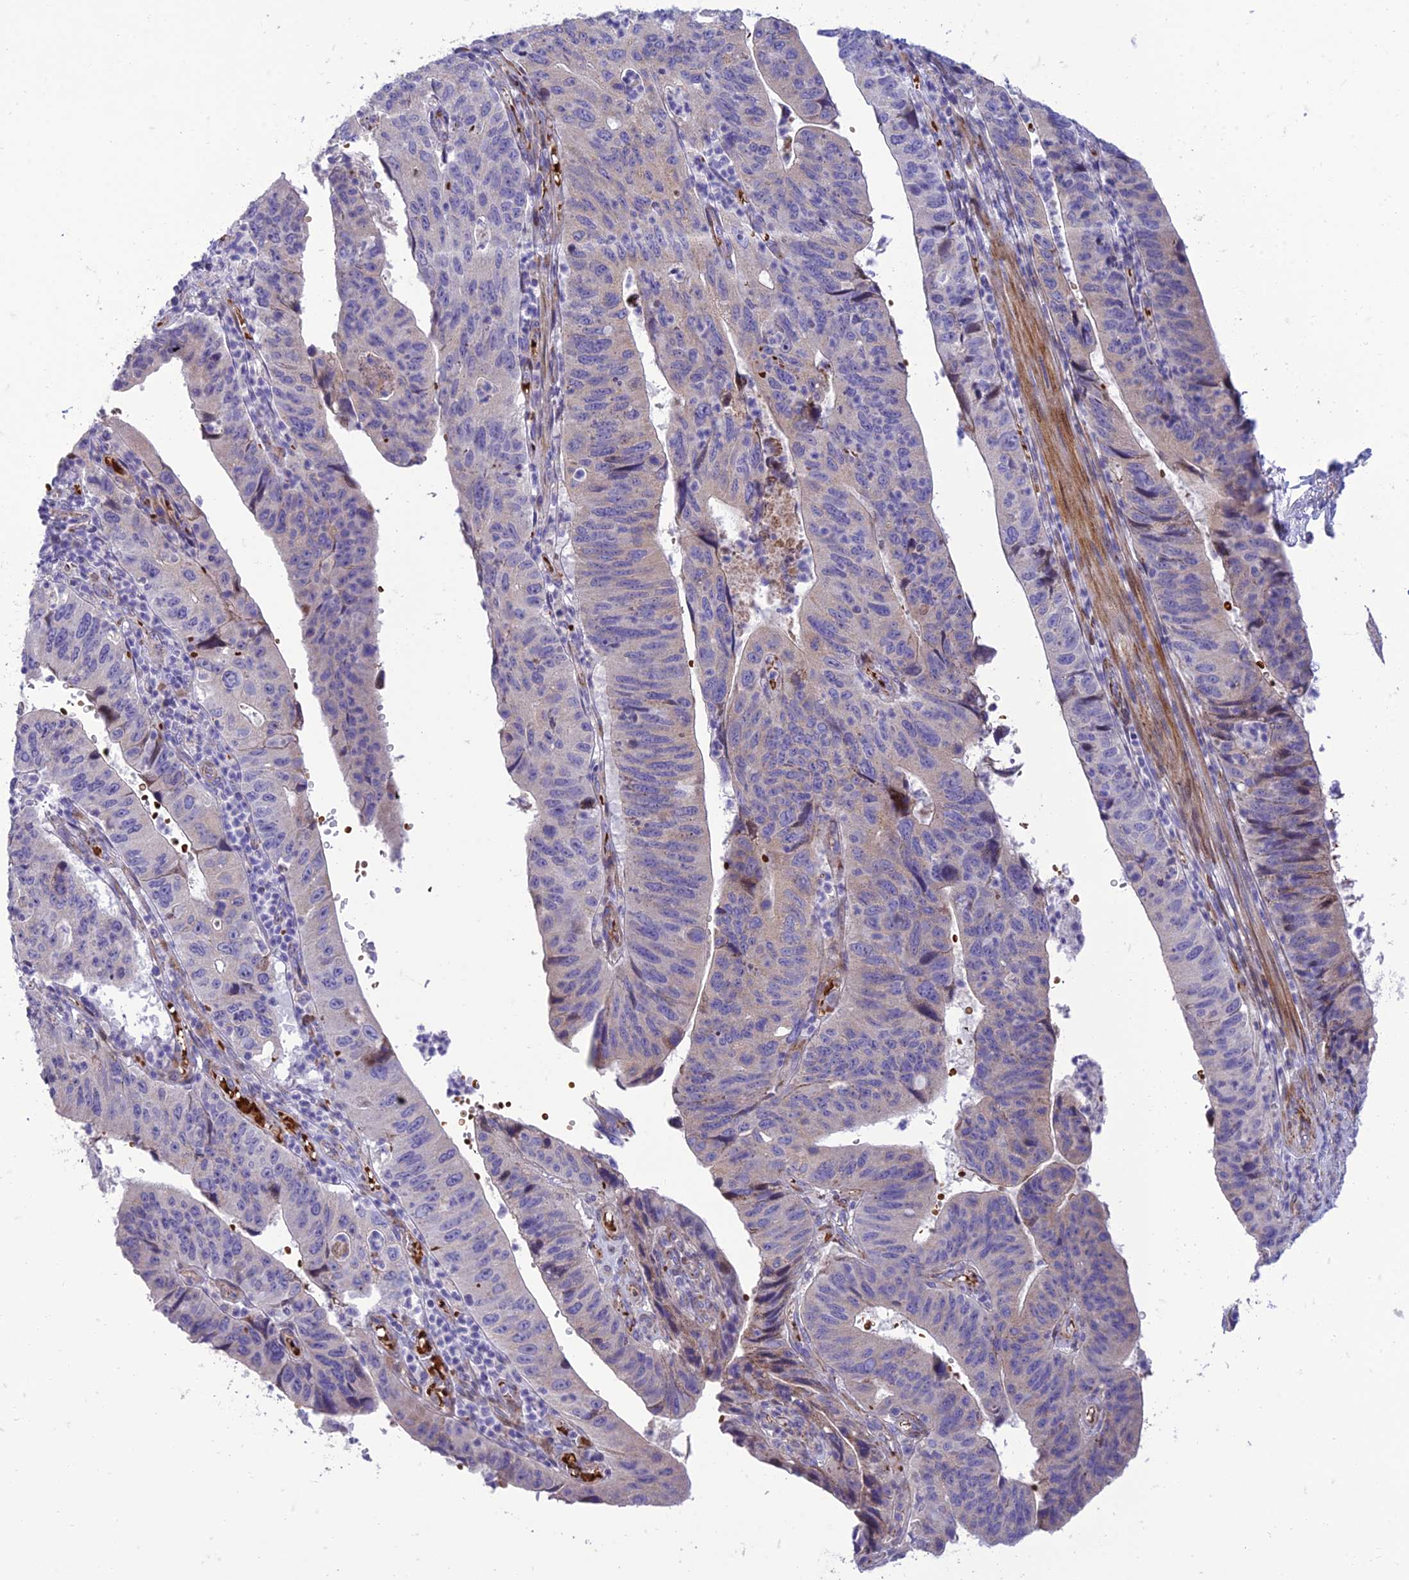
{"staining": {"intensity": "negative", "quantity": "none", "location": "none"}, "tissue": "stomach cancer", "cell_type": "Tumor cells", "image_type": "cancer", "snomed": [{"axis": "morphology", "description": "Adenocarcinoma, NOS"}, {"axis": "topography", "description": "Stomach"}], "caption": "Immunohistochemistry photomicrograph of neoplastic tissue: human stomach cancer stained with DAB reveals no significant protein staining in tumor cells.", "gene": "SEL1L3", "patient": {"sex": "male", "age": 59}}